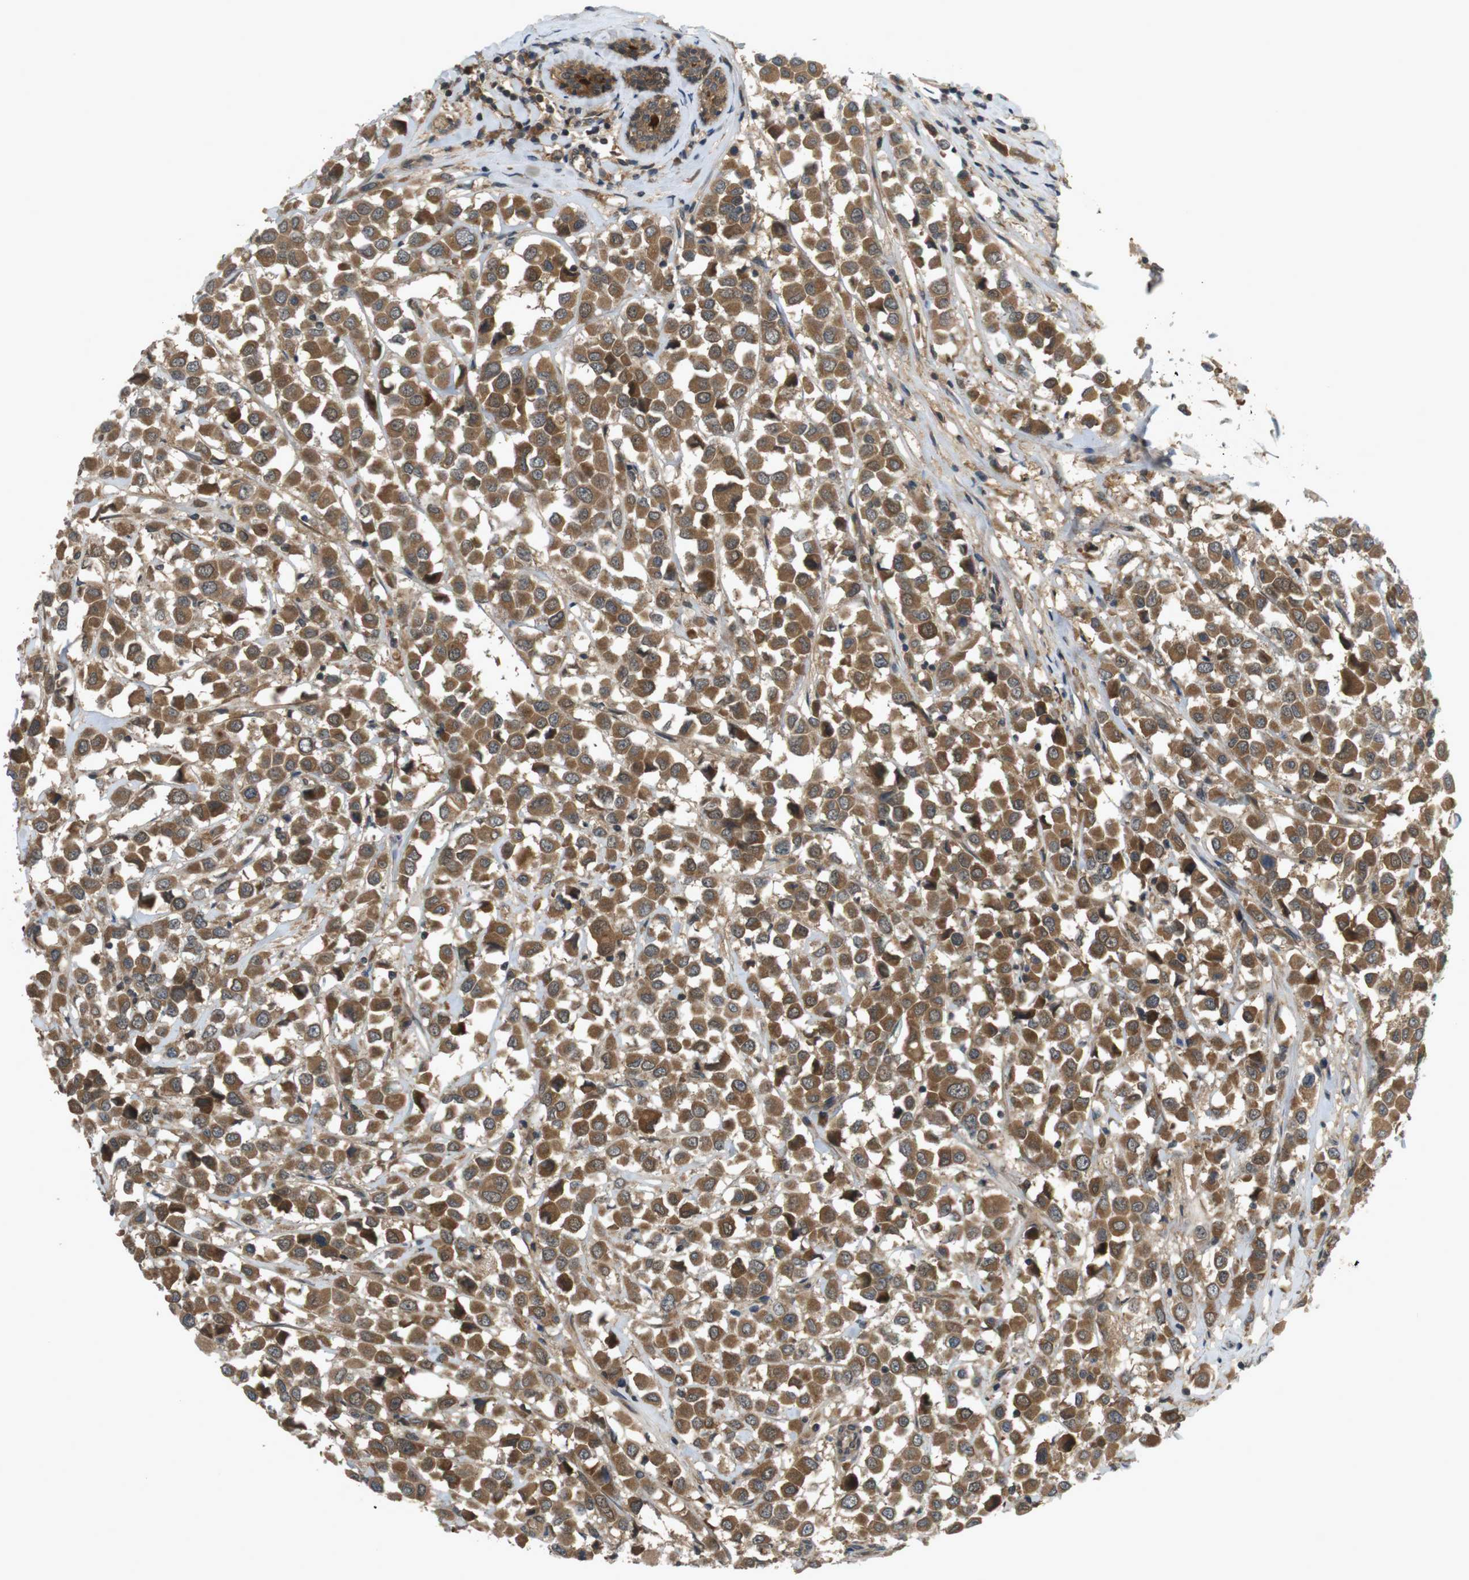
{"staining": {"intensity": "moderate", "quantity": ">75%", "location": "cytoplasmic/membranous"}, "tissue": "breast cancer", "cell_type": "Tumor cells", "image_type": "cancer", "snomed": [{"axis": "morphology", "description": "Duct carcinoma"}, {"axis": "topography", "description": "Breast"}], "caption": "The micrograph reveals staining of infiltrating ductal carcinoma (breast), revealing moderate cytoplasmic/membranous protein expression (brown color) within tumor cells.", "gene": "NFKBIE", "patient": {"sex": "female", "age": 61}}